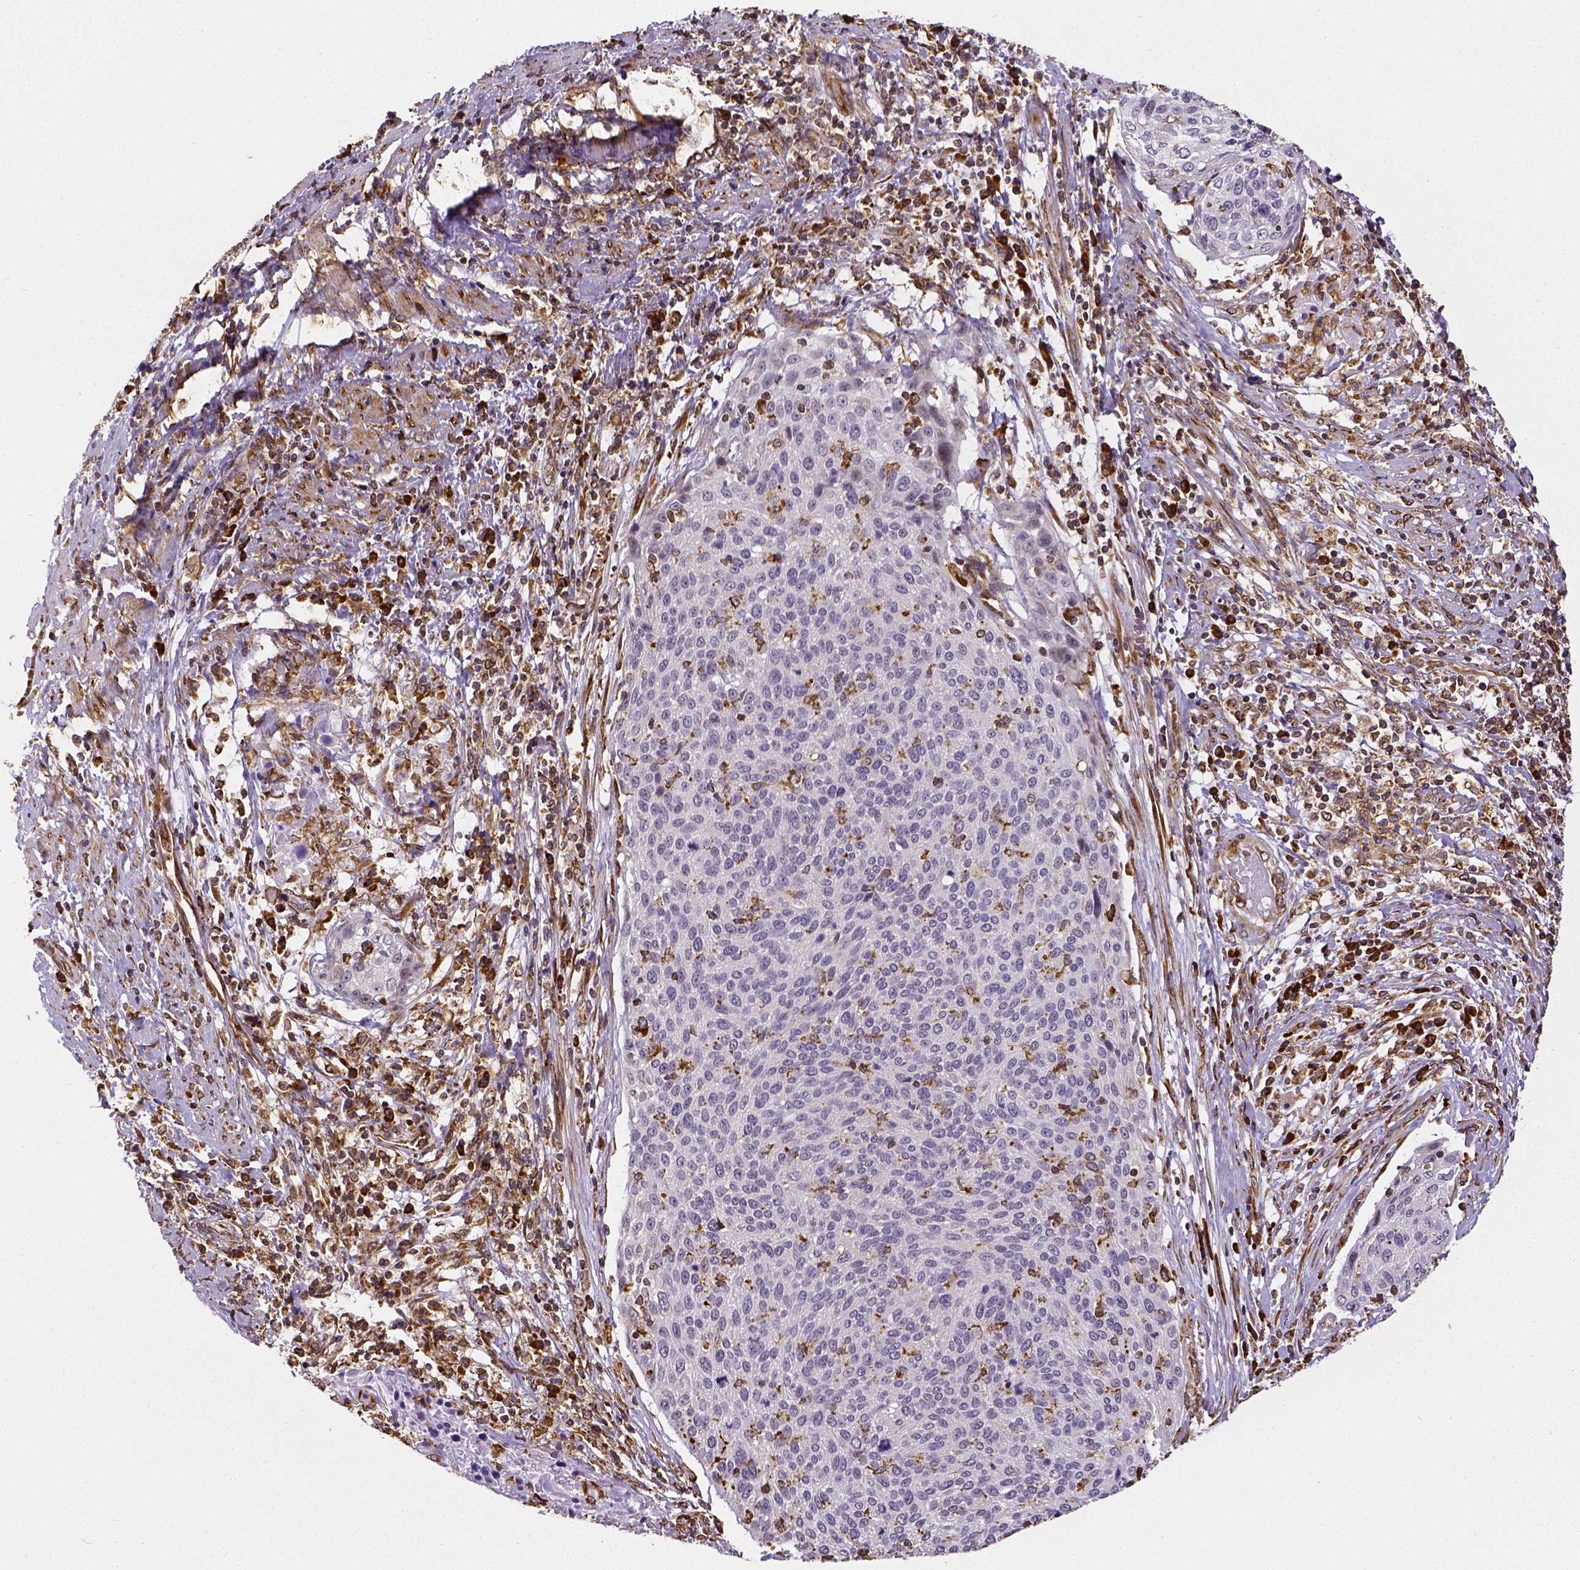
{"staining": {"intensity": "negative", "quantity": "none", "location": "none"}, "tissue": "cervical cancer", "cell_type": "Tumor cells", "image_type": "cancer", "snomed": [{"axis": "morphology", "description": "Squamous cell carcinoma, NOS"}, {"axis": "topography", "description": "Cervix"}], "caption": "IHC photomicrograph of human squamous cell carcinoma (cervical) stained for a protein (brown), which shows no positivity in tumor cells.", "gene": "MTDH", "patient": {"sex": "female", "age": 31}}